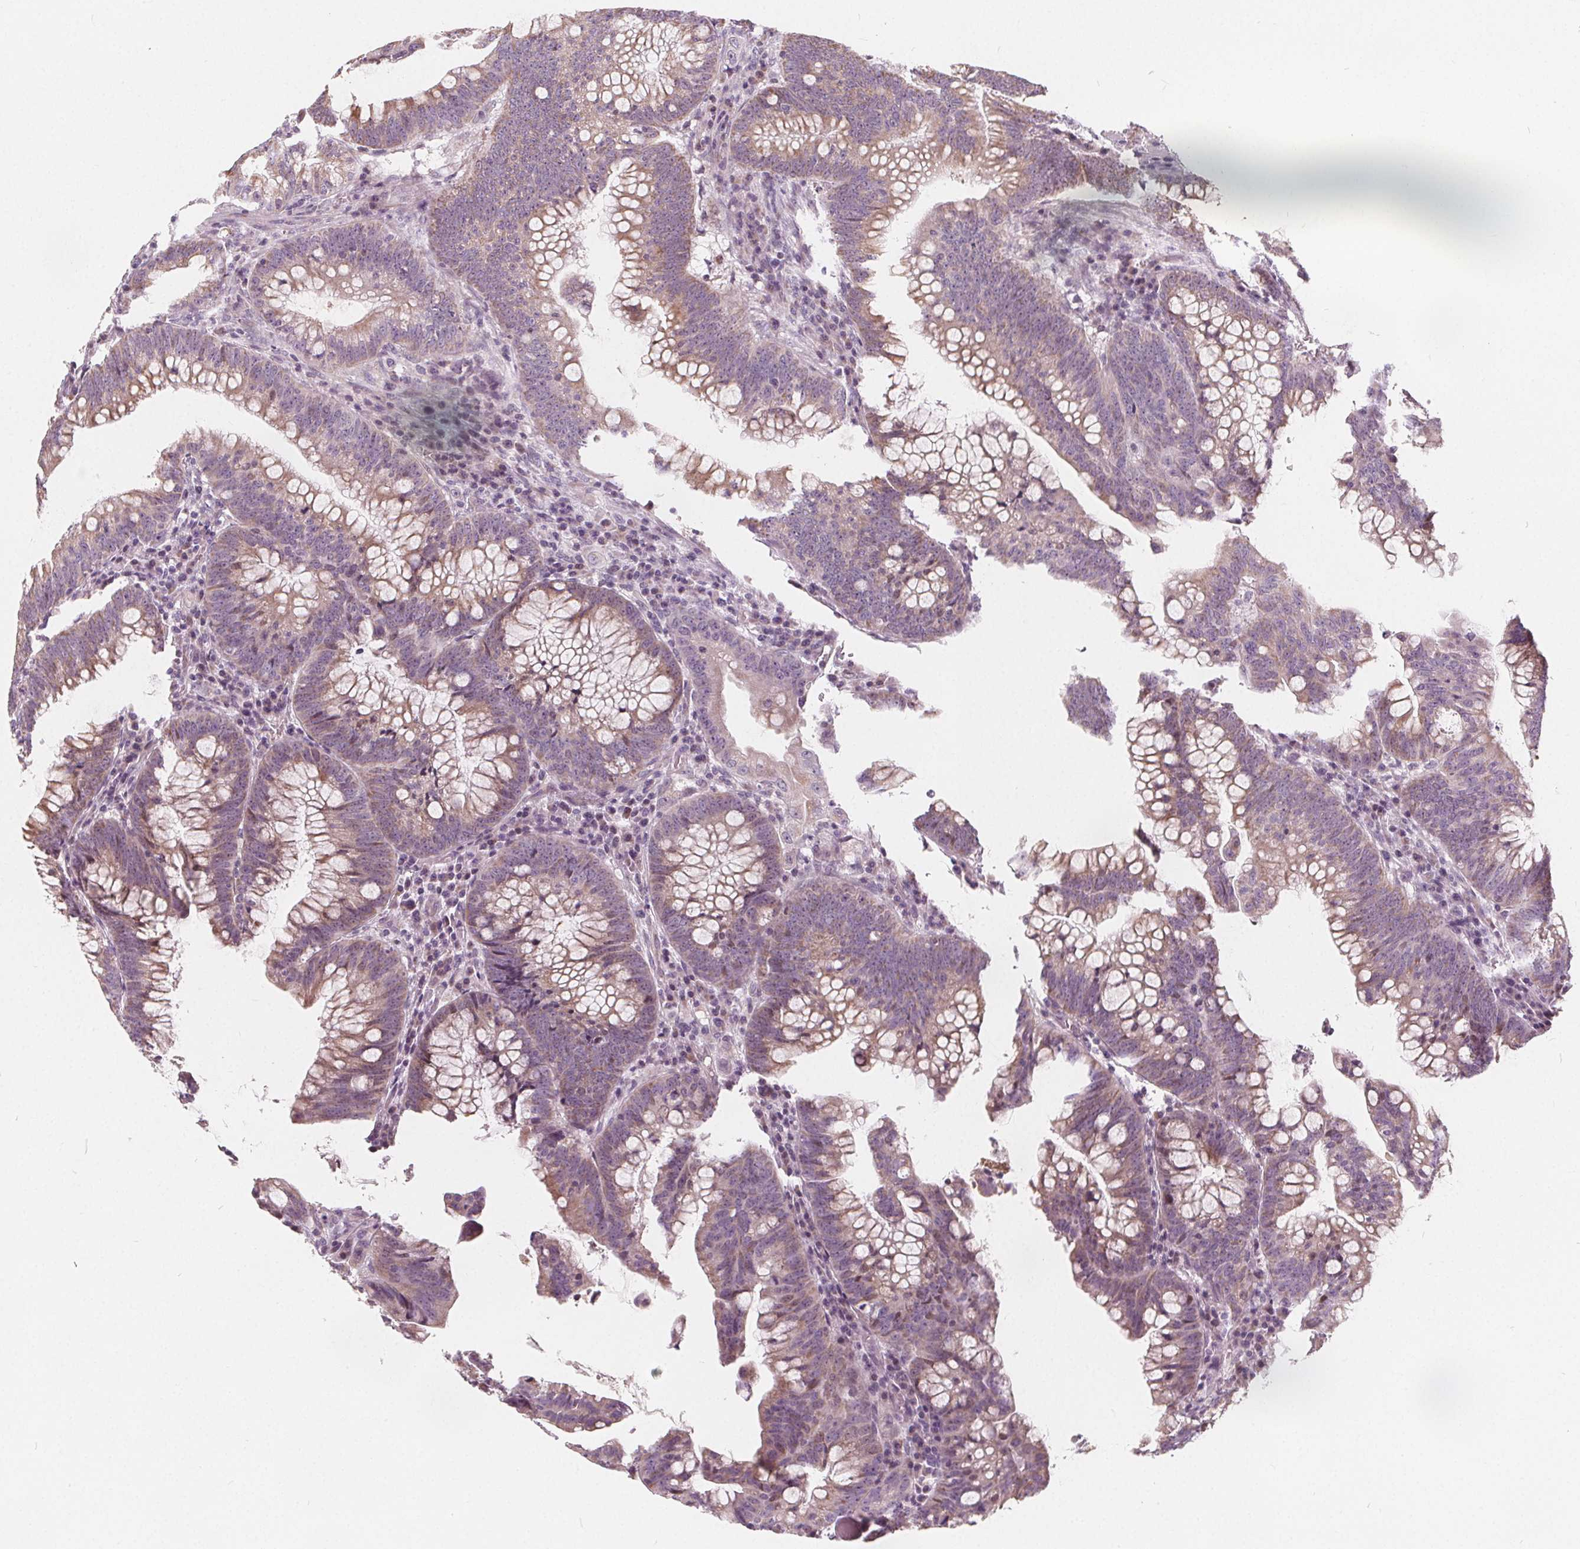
{"staining": {"intensity": "weak", "quantity": ">75%", "location": "cytoplasmic/membranous"}, "tissue": "colorectal cancer", "cell_type": "Tumor cells", "image_type": "cancer", "snomed": [{"axis": "morphology", "description": "Adenocarcinoma, NOS"}, {"axis": "topography", "description": "Colon"}], "caption": "The photomicrograph demonstrates immunohistochemical staining of colorectal cancer. There is weak cytoplasmic/membranous expression is seen in approximately >75% of tumor cells.", "gene": "NUP210L", "patient": {"sex": "male", "age": 62}}